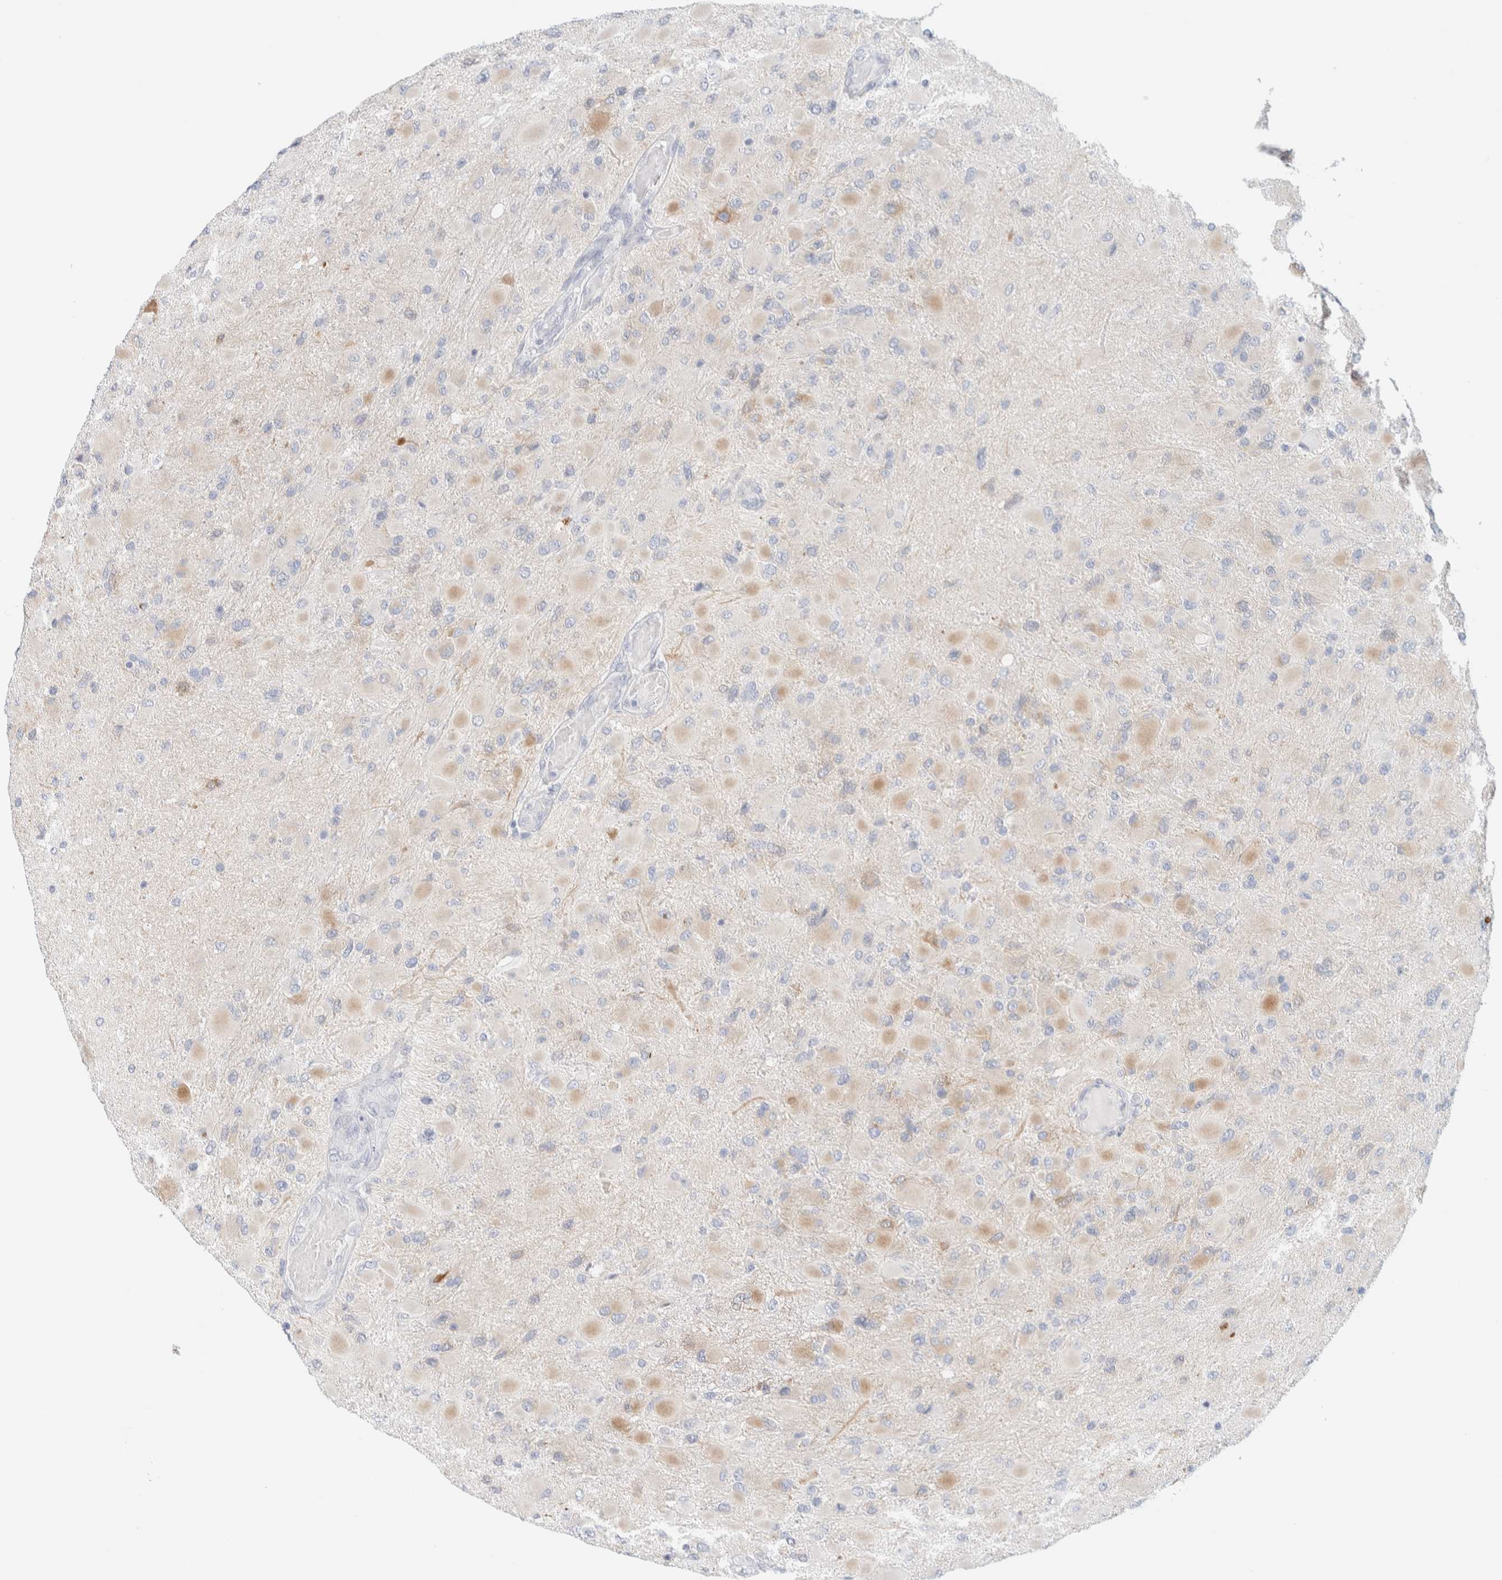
{"staining": {"intensity": "moderate", "quantity": "<25%", "location": "cytoplasmic/membranous"}, "tissue": "glioma", "cell_type": "Tumor cells", "image_type": "cancer", "snomed": [{"axis": "morphology", "description": "Glioma, malignant, High grade"}, {"axis": "topography", "description": "Cerebral cortex"}], "caption": "There is low levels of moderate cytoplasmic/membranous staining in tumor cells of glioma, as demonstrated by immunohistochemical staining (brown color).", "gene": "ATCAY", "patient": {"sex": "female", "age": 36}}